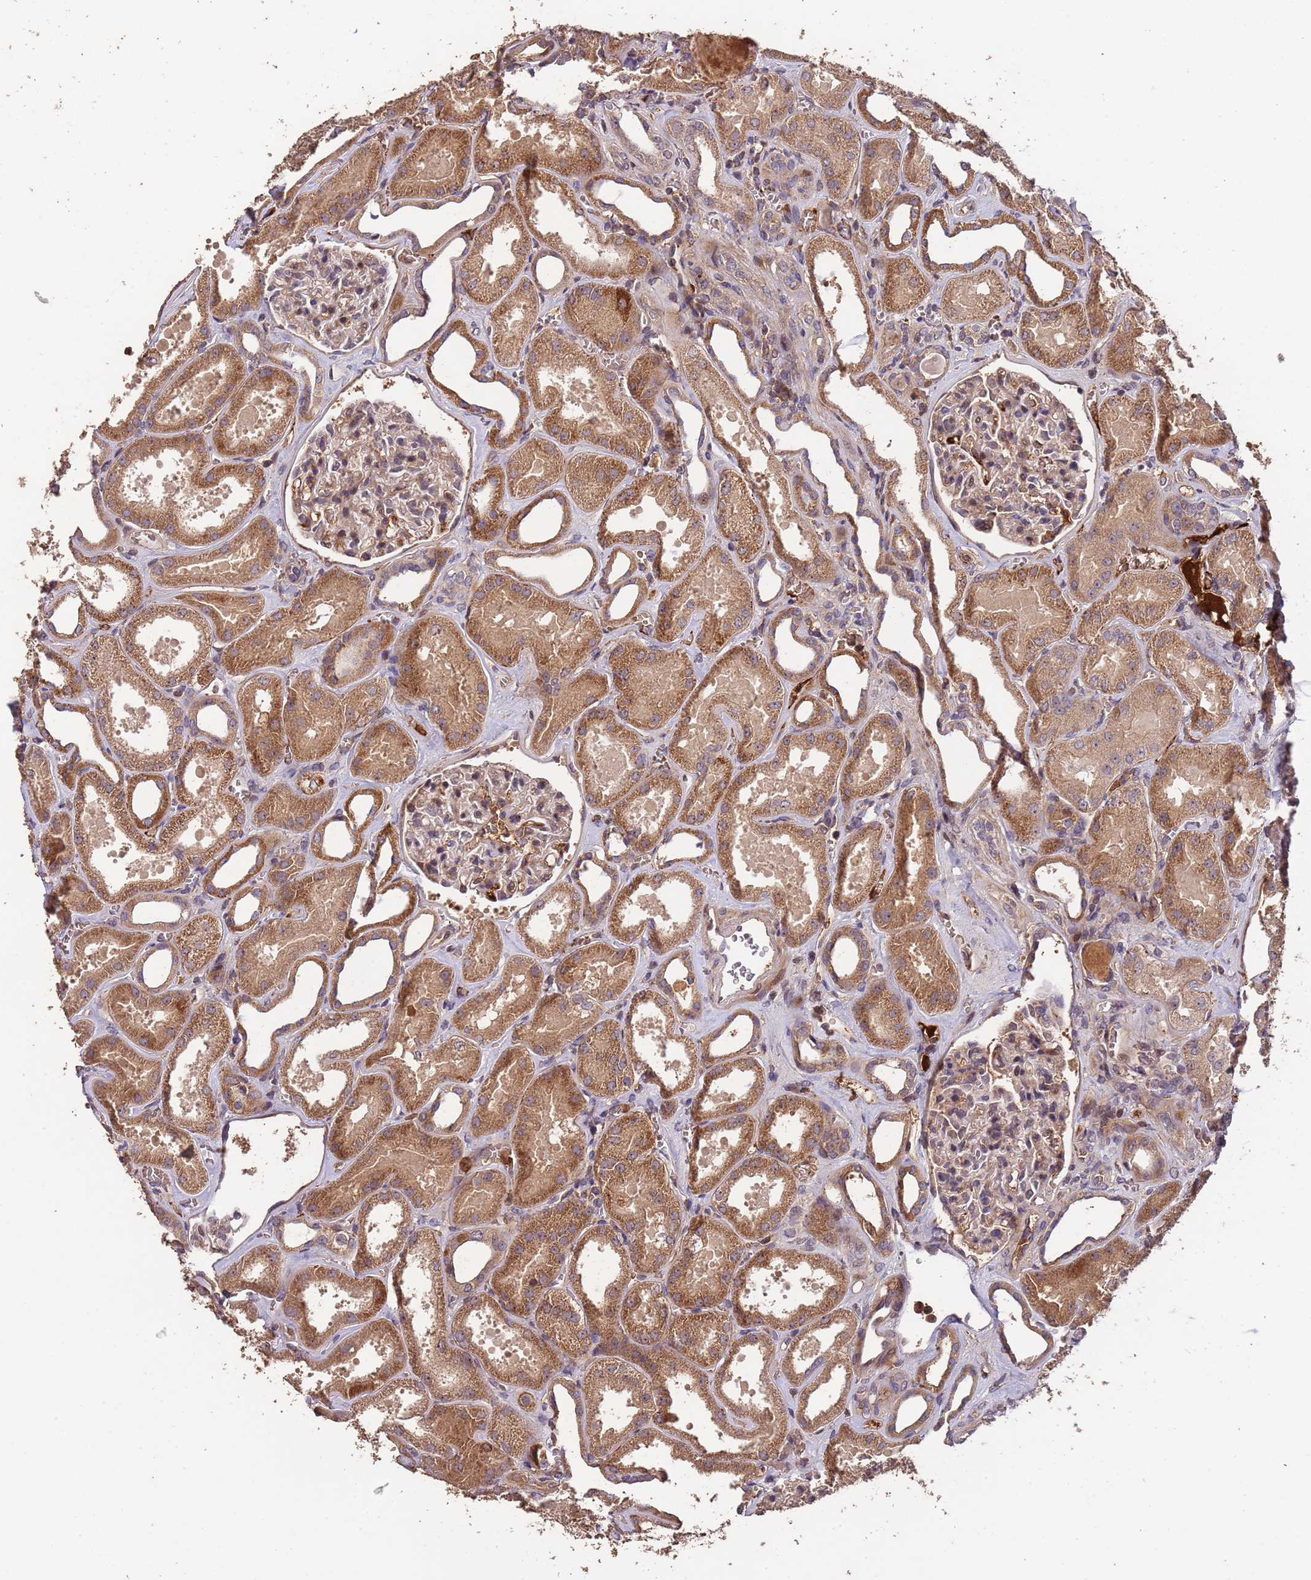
{"staining": {"intensity": "moderate", "quantity": "<25%", "location": "cytoplasmic/membranous,nuclear"}, "tissue": "kidney", "cell_type": "Cells in glomeruli", "image_type": "normal", "snomed": [{"axis": "morphology", "description": "Normal tissue, NOS"}, {"axis": "morphology", "description": "Adenocarcinoma, NOS"}, {"axis": "topography", "description": "Kidney"}], "caption": "Protein expression analysis of normal human kidney reveals moderate cytoplasmic/membranous,nuclear staining in about <25% of cells in glomeruli.", "gene": "CCDC184", "patient": {"sex": "female", "age": 68}}